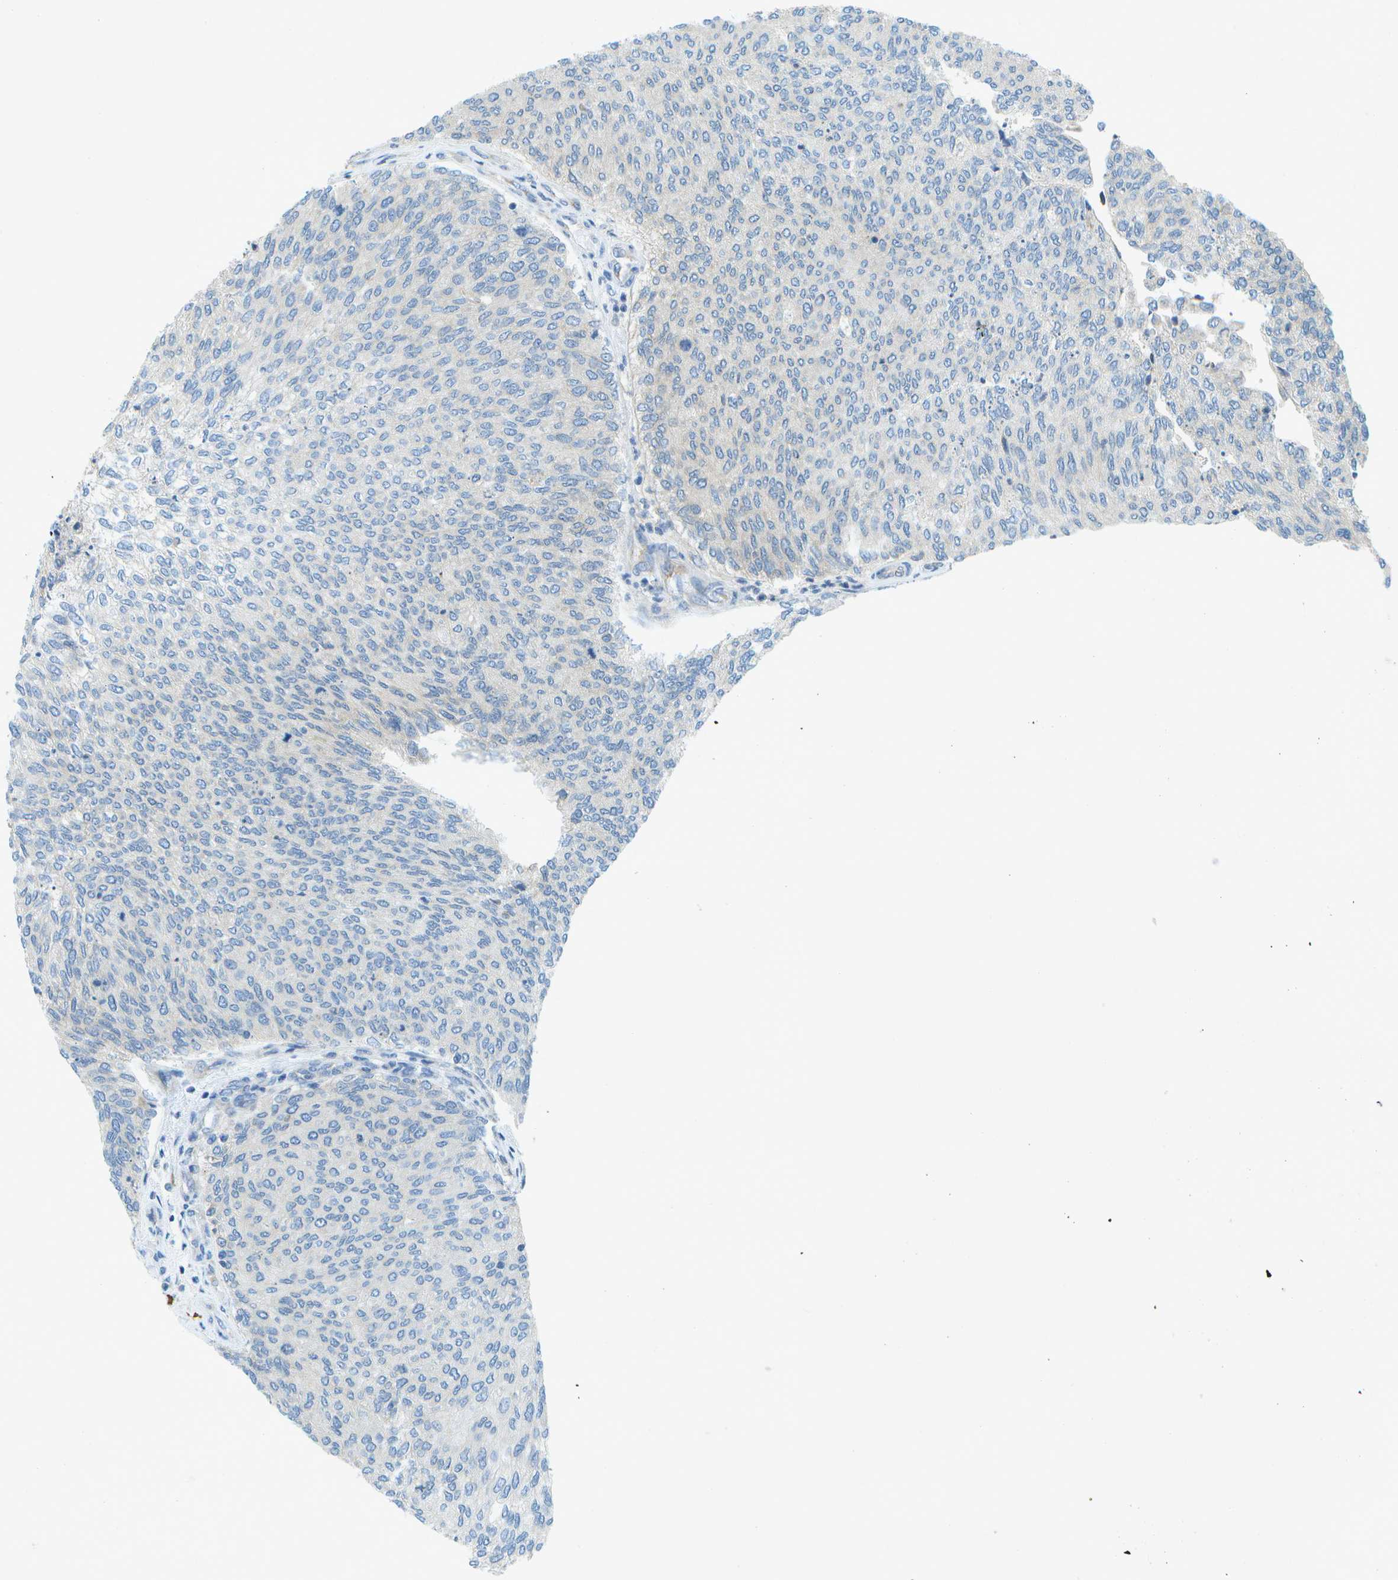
{"staining": {"intensity": "negative", "quantity": "none", "location": "none"}, "tissue": "urothelial cancer", "cell_type": "Tumor cells", "image_type": "cancer", "snomed": [{"axis": "morphology", "description": "Urothelial carcinoma, Low grade"}, {"axis": "topography", "description": "Urinary bladder"}], "caption": "An immunohistochemistry histopathology image of urothelial cancer is shown. There is no staining in tumor cells of urothelial cancer.", "gene": "WNK2", "patient": {"sex": "female", "age": 79}}